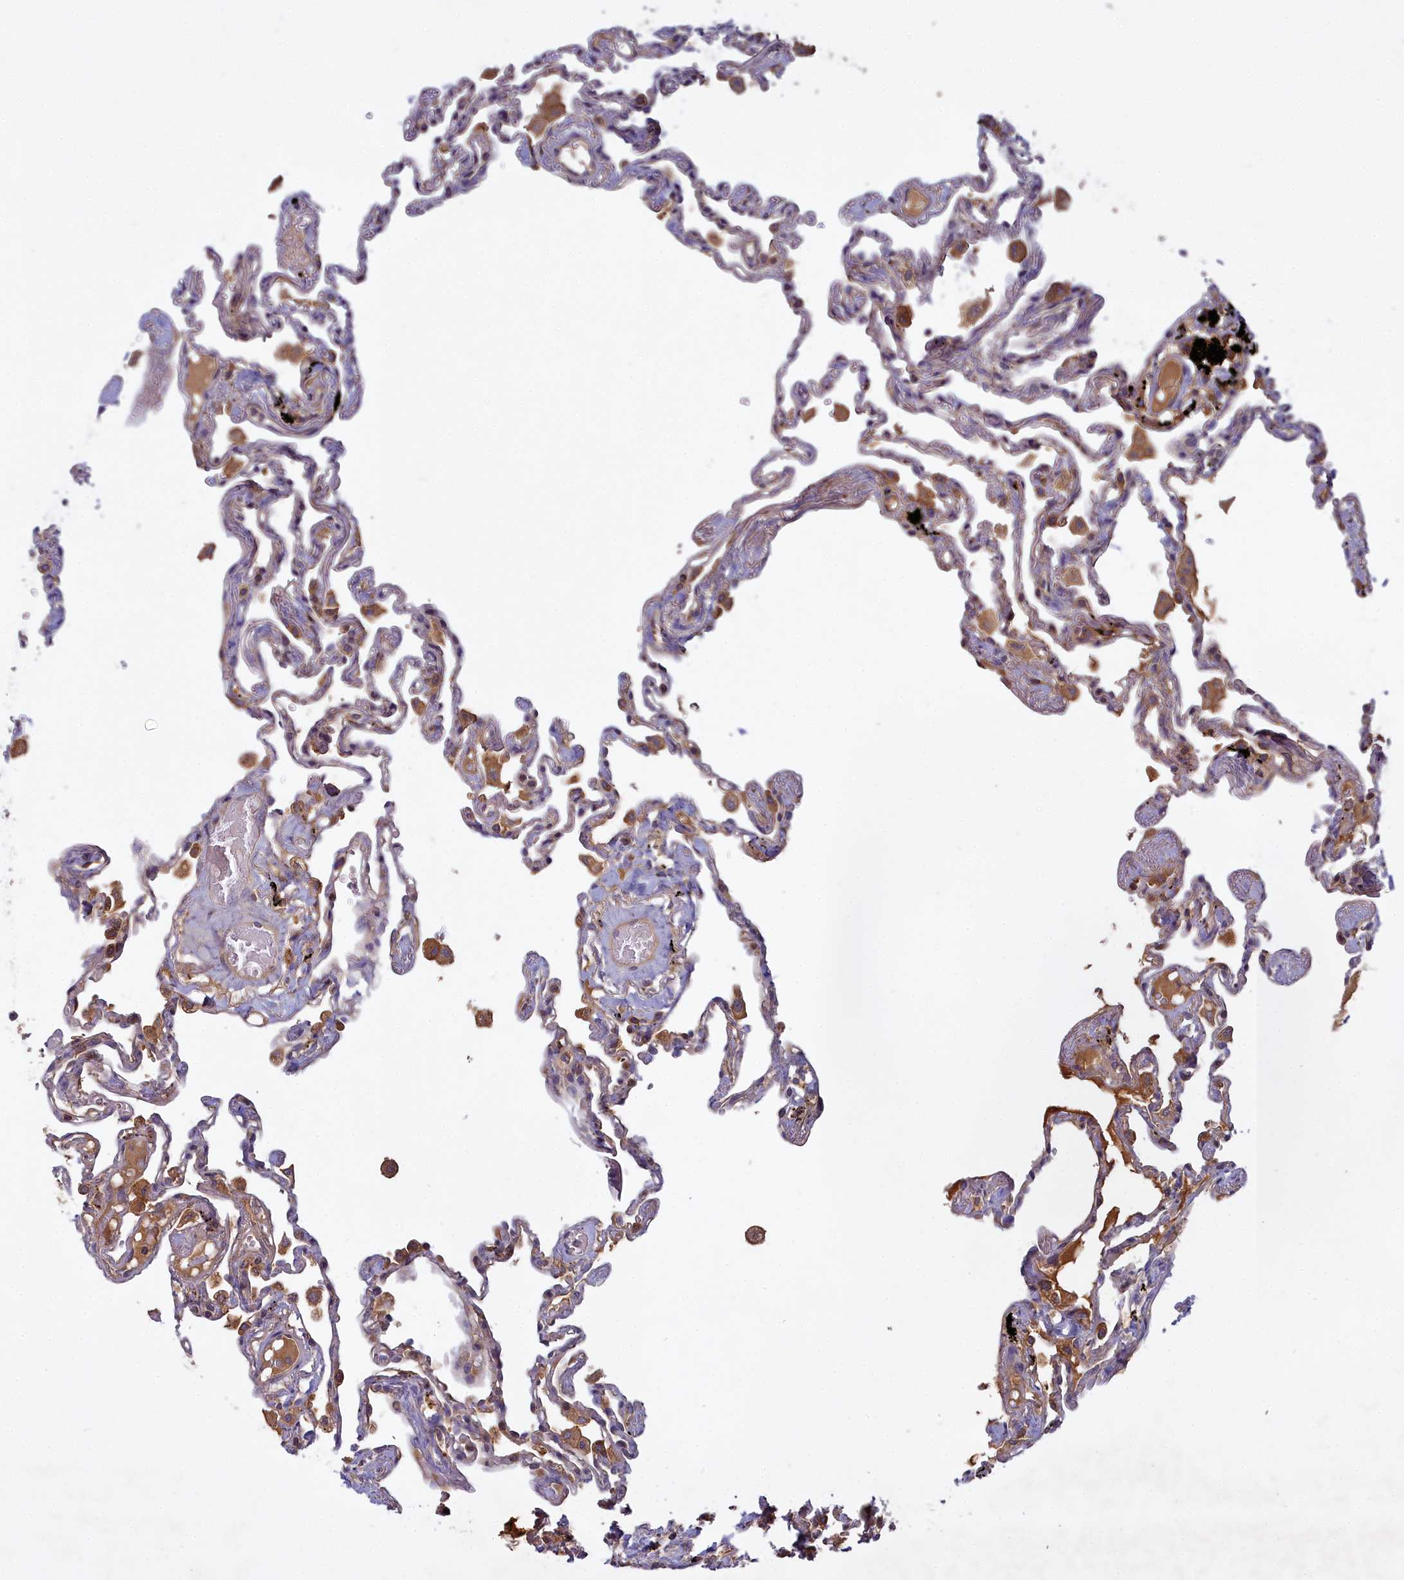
{"staining": {"intensity": "moderate", "quantity": "25%-75%", "location": "cytoplasmic/membranous"}, "tissue": "lung", "cell_type": "Alveolar cells", "image_type": "normal", "snomed": [{"axis": "morphology", "description": "Normal tissue, NOS"}, {"axis": "topography", "description": "Lung"}], "caption": "A brown stain labels moderate cytoplasmic/membranous staining of a protein in alveolar cells of benign human lung. (DAB = brown stain, brightfield microscopy at high magnification).", "gene": "CCDC167", "patient": {"sex": "female", "age": 67}}